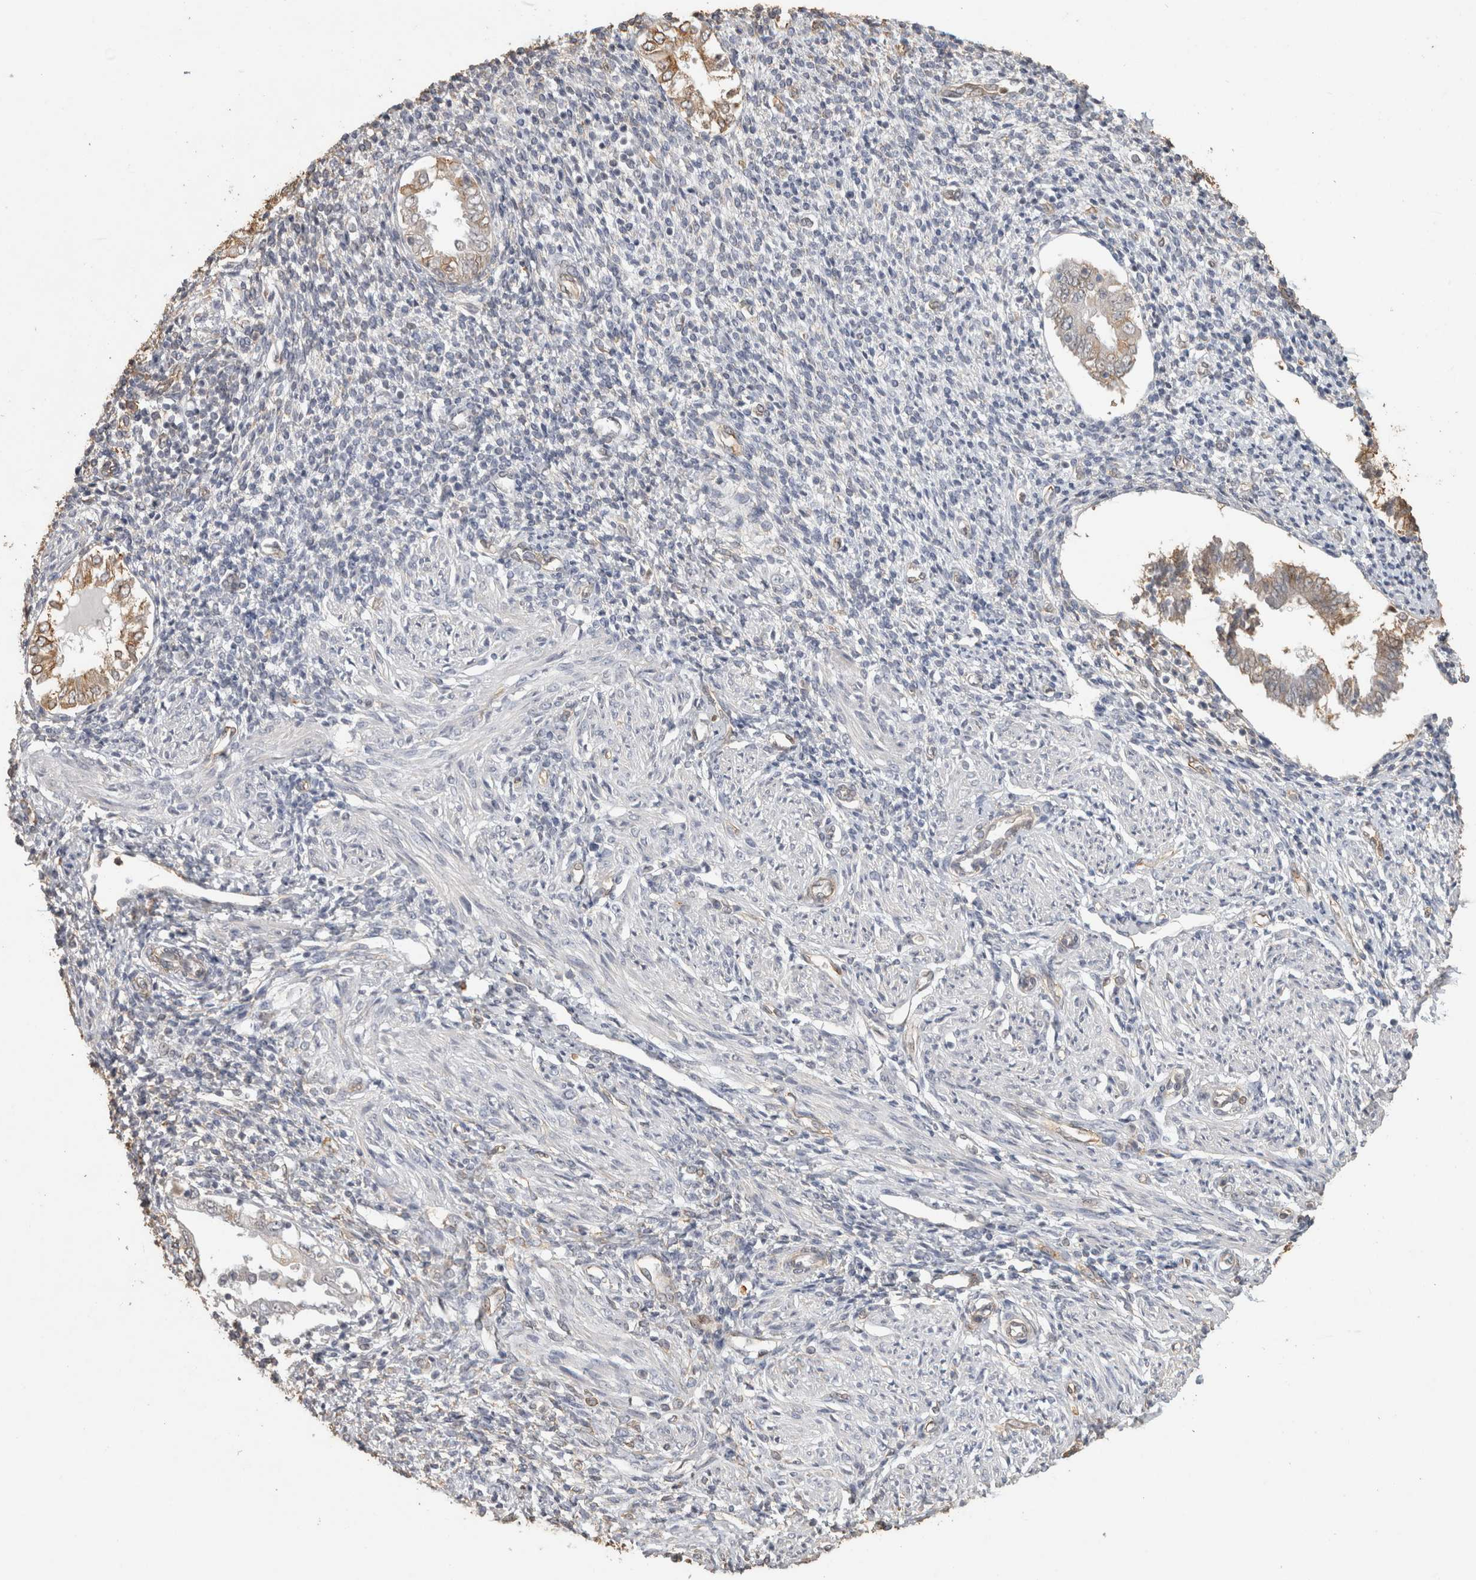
{"staining": {"intensity": "negative", "quantity": "none", "location": "none"}, "tissue": "endometrium", "cell_type": "Cells in endometrial stroma", "image_type": "normal", "snomed": [{"axis": "morphology", "description": "Normal tissue, NOS"}, {"axis": "topography", "description": "Endometrium"}], "caption": "Immunohistochemistry (IHC) histopathology image of benign endometrium: endometrium stained with DAB shows no significant protein positivity in cells in endometrial stroma. The staining is performed using DAB (3,3'-diaminobenzidine) brown chromogen with nuclei counter-stained in using hematoxylin.", "gene": "REPS2", "patient": {"sex": "female", "age": 66}}